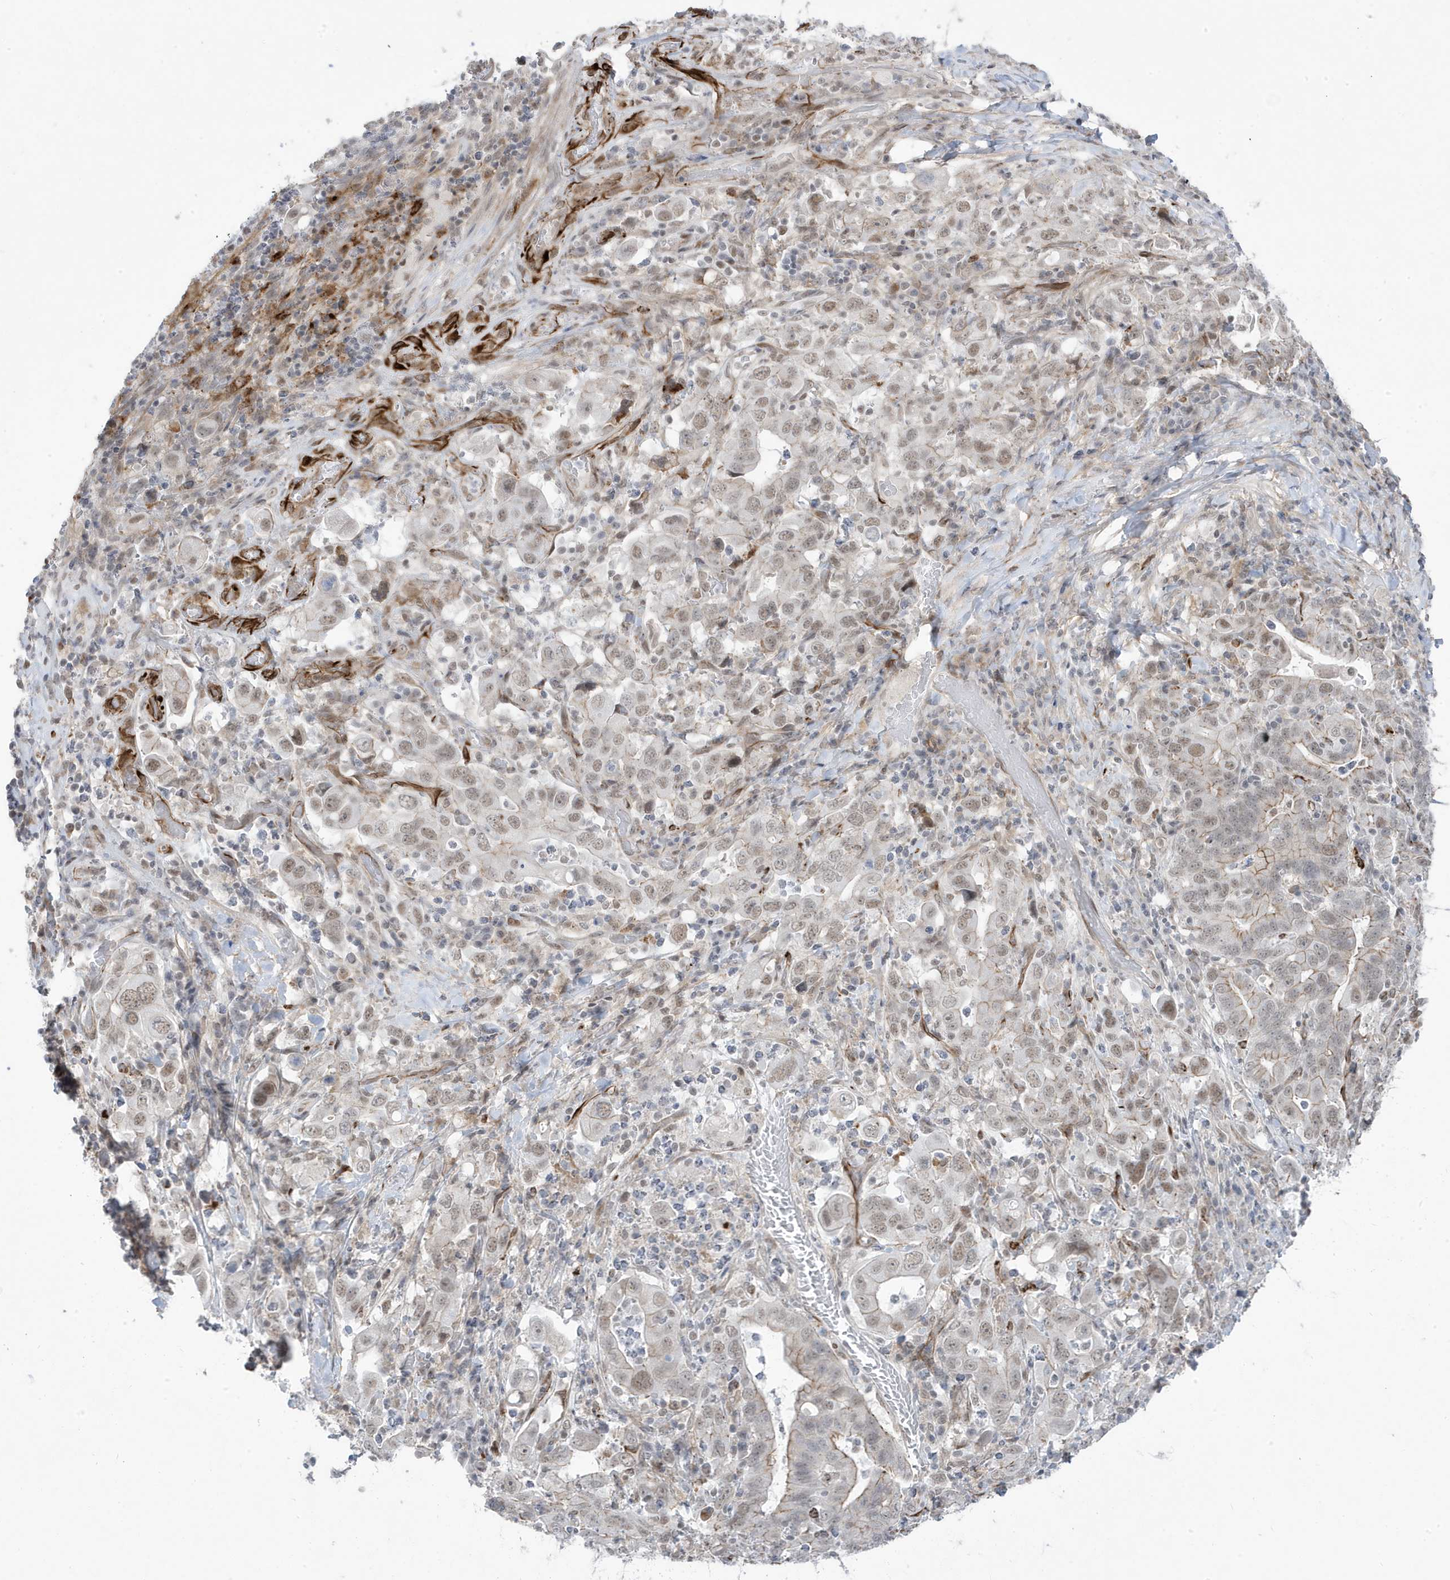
{"staining": {"intensity": "weak", "quantity": "25%-75%", "location": "nuclear"}, "tissue": "stomach cancer", "cell_type": "Tumor cells", "image_type": "cancer", "snomed": [{"axis": "morphology", "description": "Adenocarcinoma, NOS"}, {"axis": "topography", "description": "Stomach, upper"}], "caption": "Tumor cells demonstrate weak nuclear positivity in about 25%-75% of cells in stomach cancer (adenocarcinoma). The staining was performed using DAB to visualize the protein expression in brown, while the nuclei were stained in blue with hematoxylin (Magnification: 20x).", "gene": "ADAMTSL3", "patient": {"sex": "male", "age": 62}}